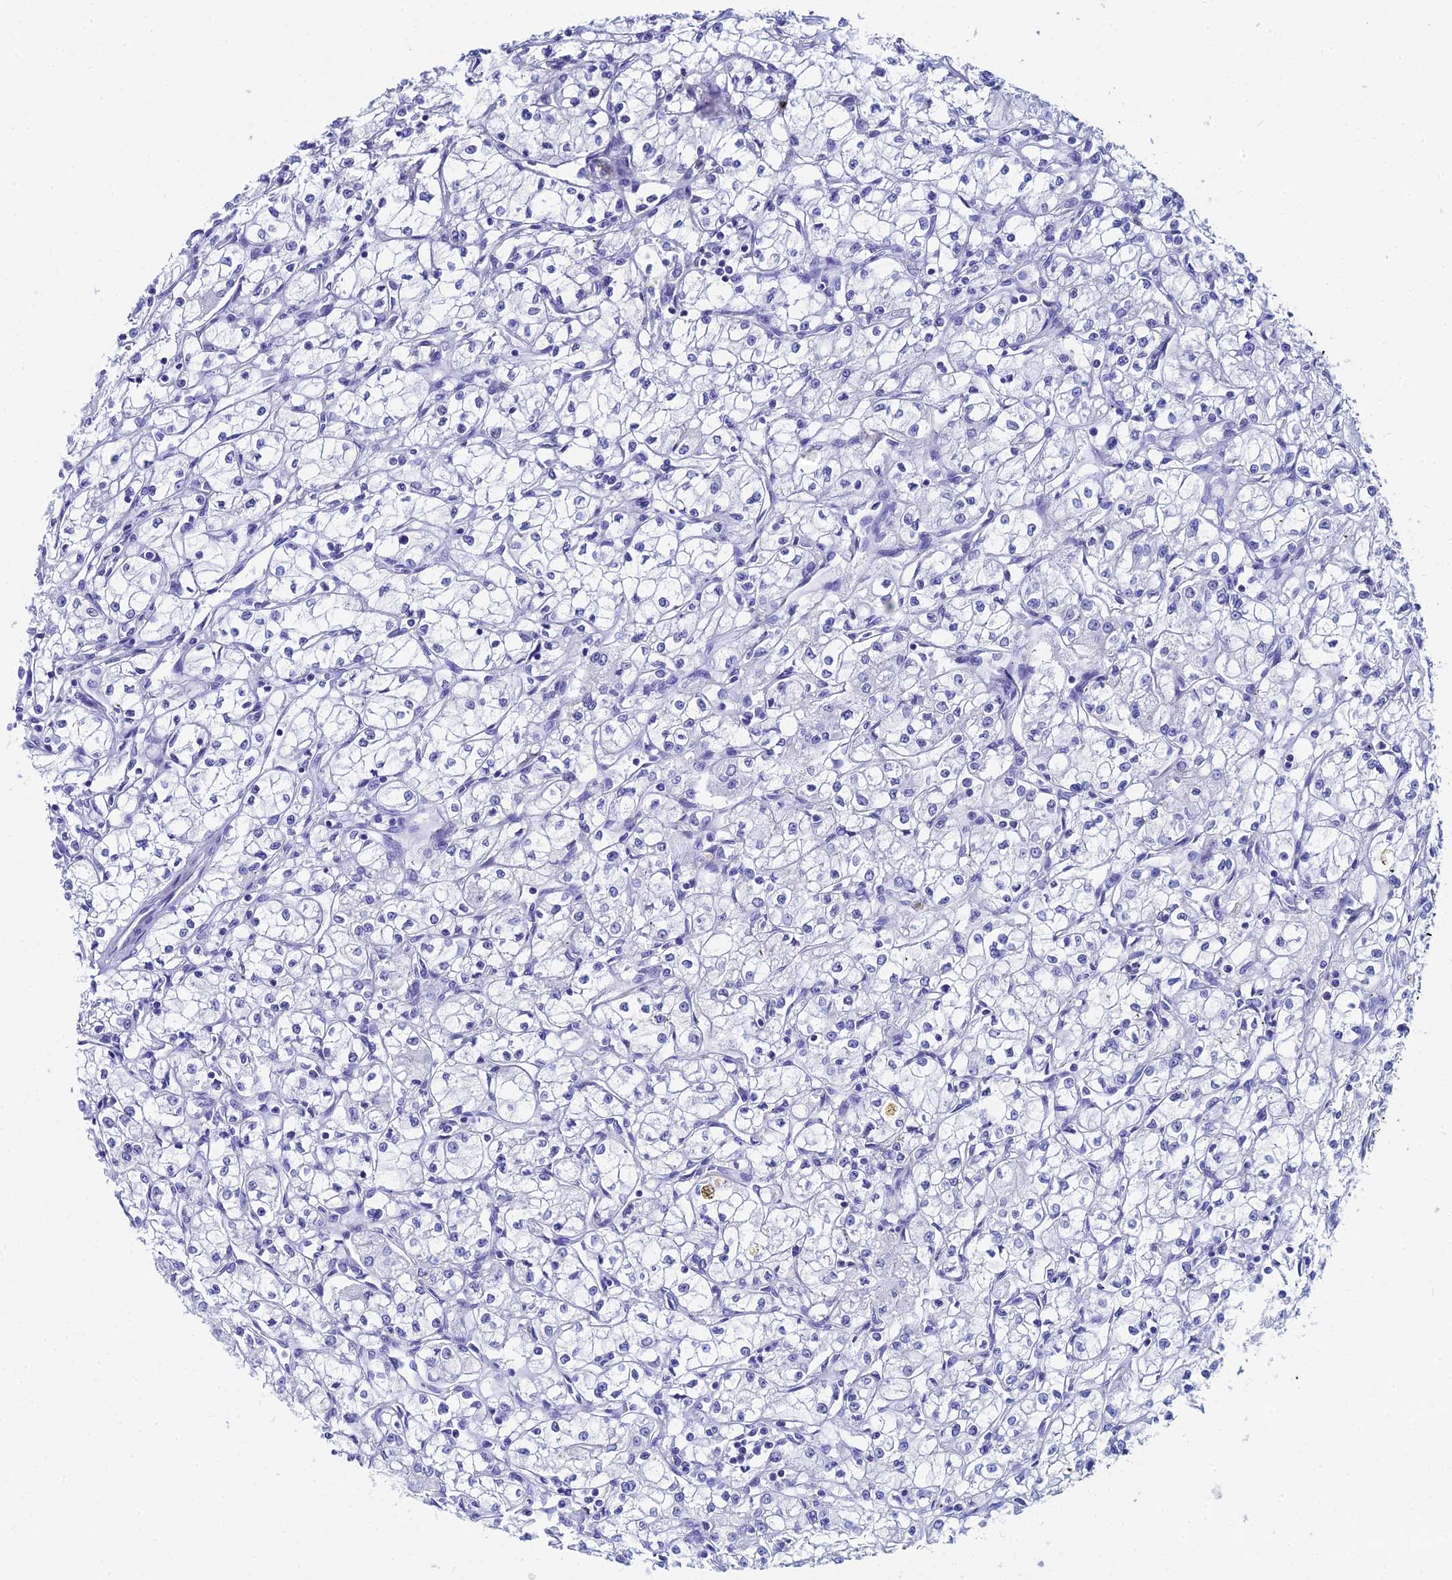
{"staining": {"intensity": "negative", "quantity": "none", "location": "none"}, "tissue": "renal cancer", "cell_type": "Tumor cells", "image_type": "cancer", "snomed": [{"axis": "morphology", "description": "Adenocarcinoma, NOS"}, {"axis": "topography", "description": "Kidney"}], "caption": "High power microscopy histopathology image of an immunohistochemistry (IHC) photomicrograph of adenocarcinoma (renal), revealing no significant positivity in tumor cells.", "gene": "HSPA1L", "patient": {"sex": "male", "age": 59}}